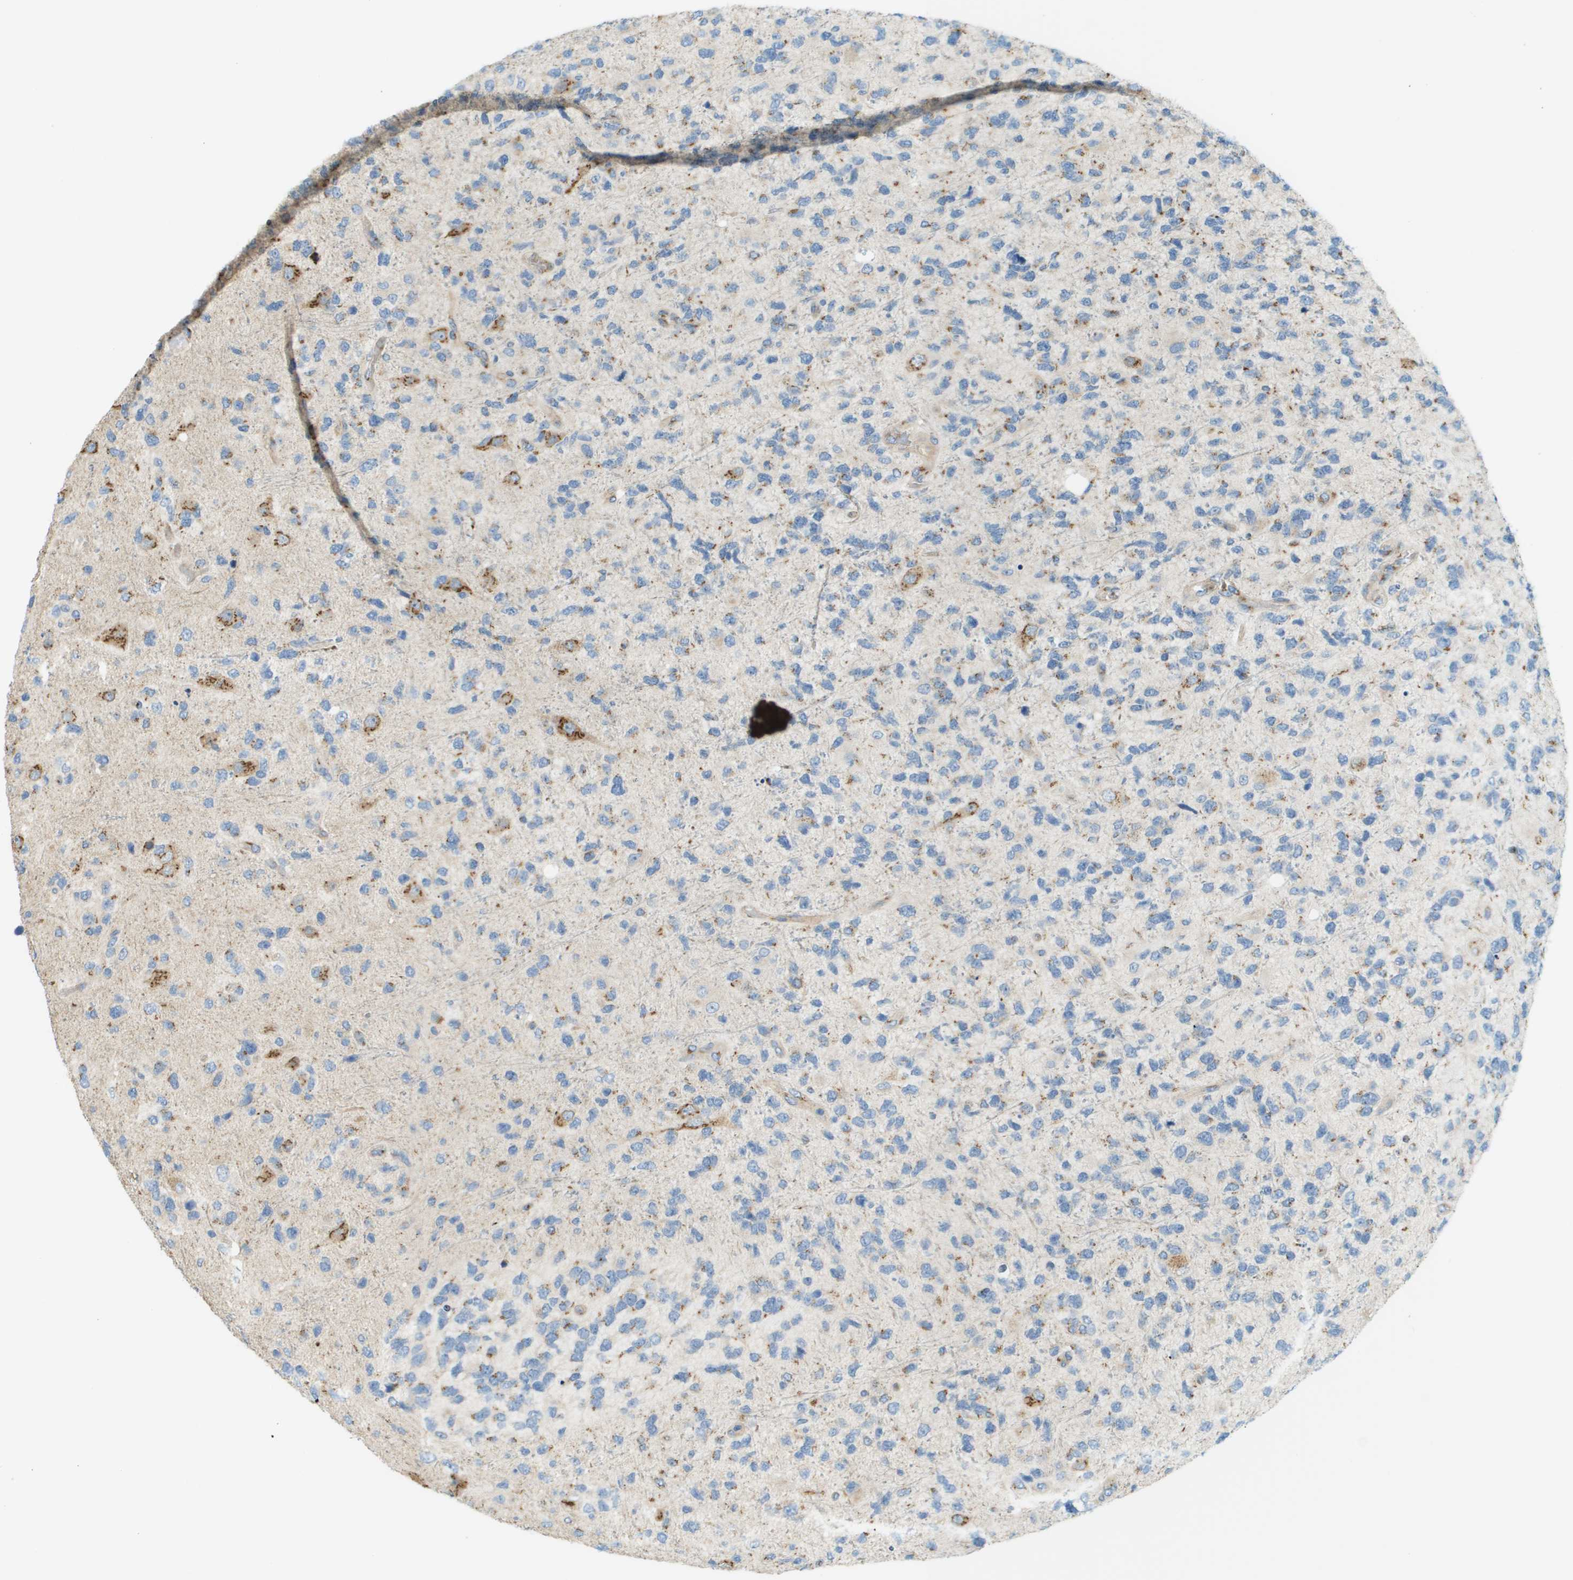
{"staining": {"intensity": "negative", "quantity": "none", "location": "none"}, "tissue": "glioma", "cell_type": "Tumor cells", "image_type": "cancer", "snomed": [{"axis": "morphology", "description": "Glioma, malignant, High grade"}, {"axis": "topography", "description": "Brain"}], "caption": "DAB (3,3'-diaminobenzidine) immunohistochemical staining of glioma demonstrates no significant positivity in tumor cells.", "gene": "ACBD3", "patient": {"sex": "female", "age": 58}}